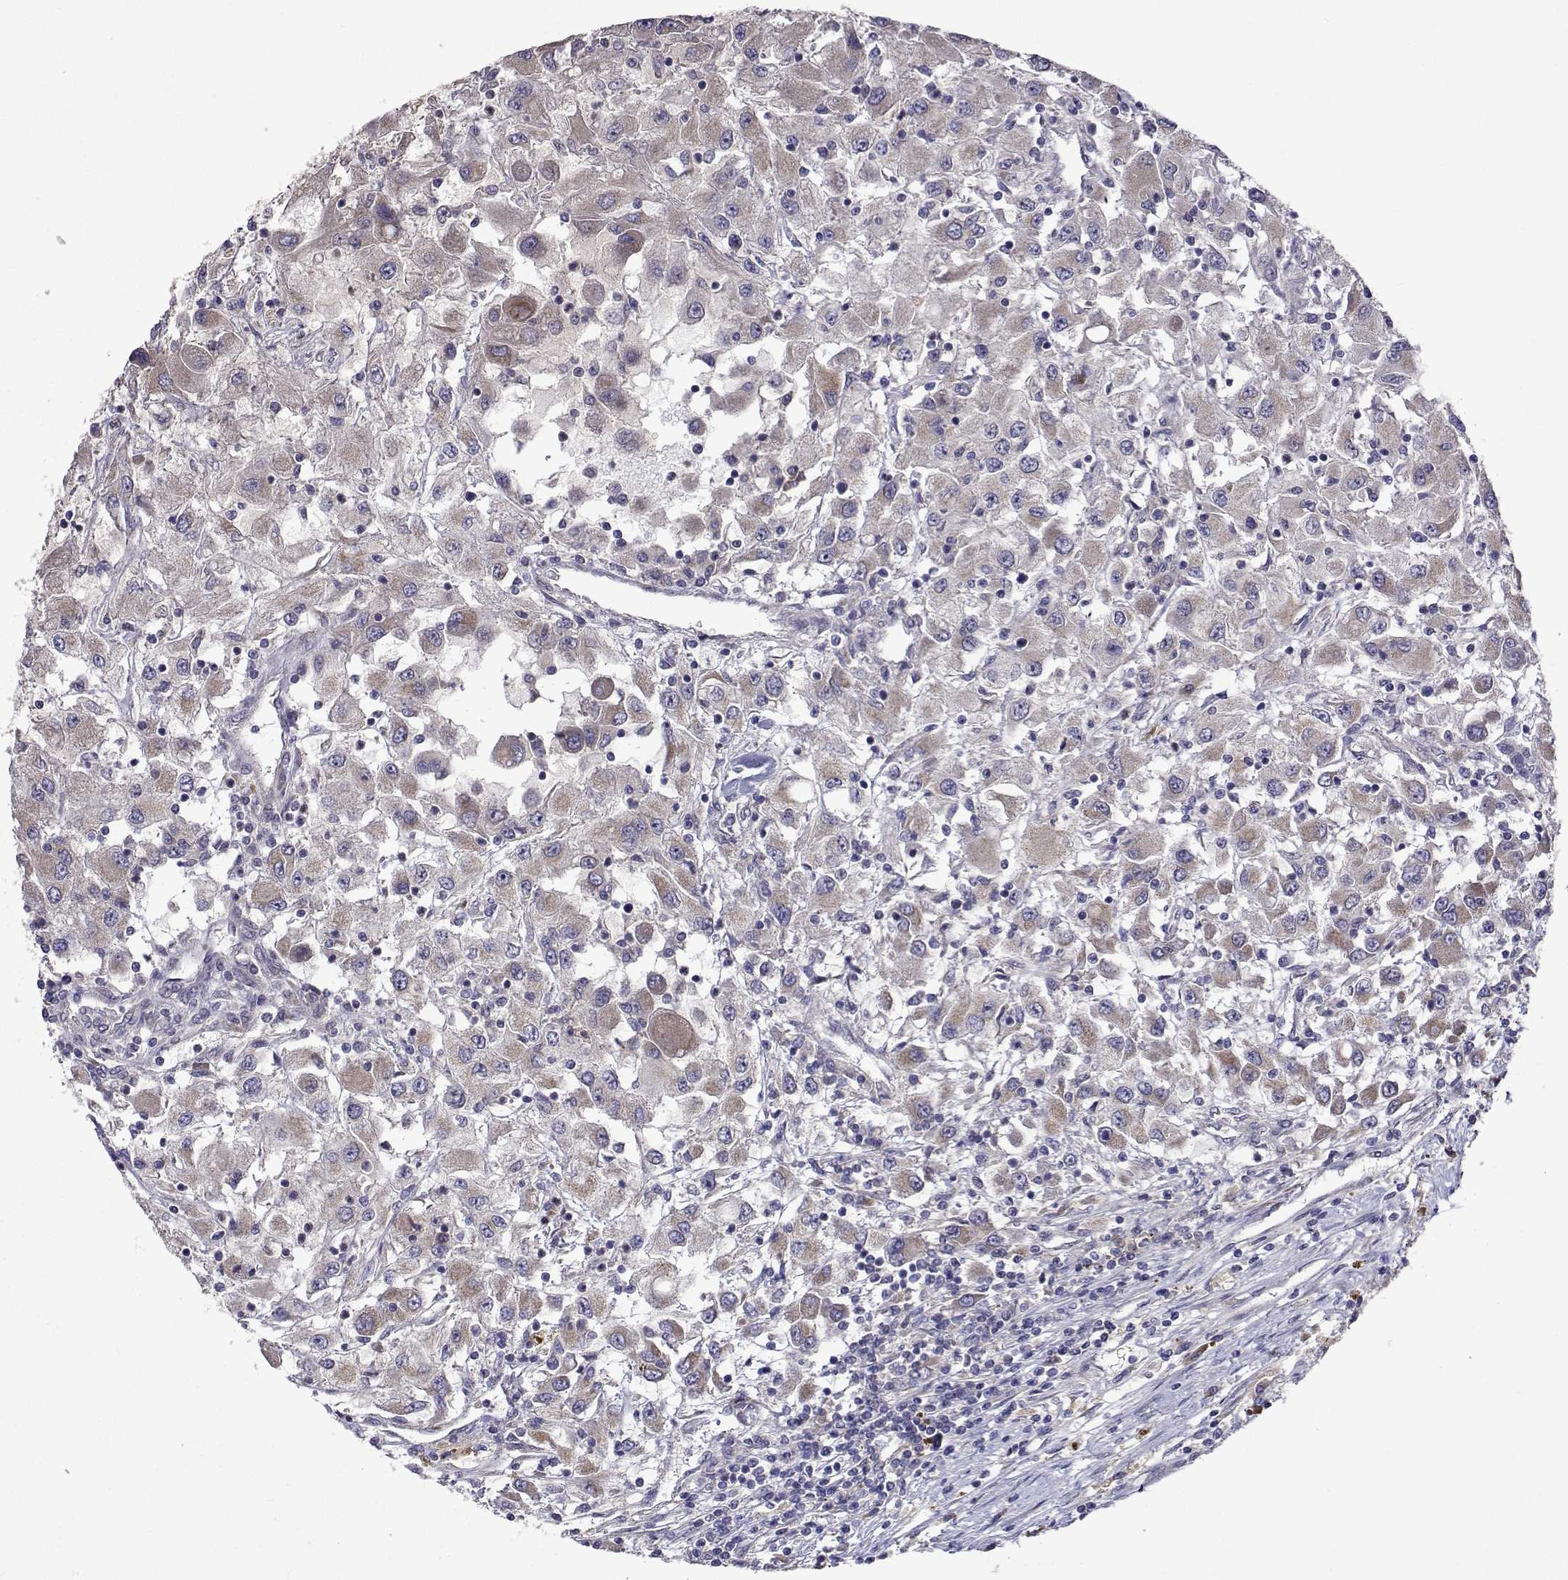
{"staining": {"intensity": "weak", "quantity": ">75%", "location": "cytoplasmic/membranous"}, "tissue": "renal cancer", "cell_type": "Tumor cells", "image_type": "cancer", "snomed": [{"axis": "morphology", "description": "Adenocarcinoma, NOS"}, {"axis": "topography", "description": "Kidney"}], "caption": "IHC image of renal cancer (adenocarcinoma) stained for a protein (brown), which displays low levels of weak cytoplasmic/membranous expression in approximately >75% of tumor cells.", "gene": "TARBP2", "patient": {"sex": "female", "age": 67}}